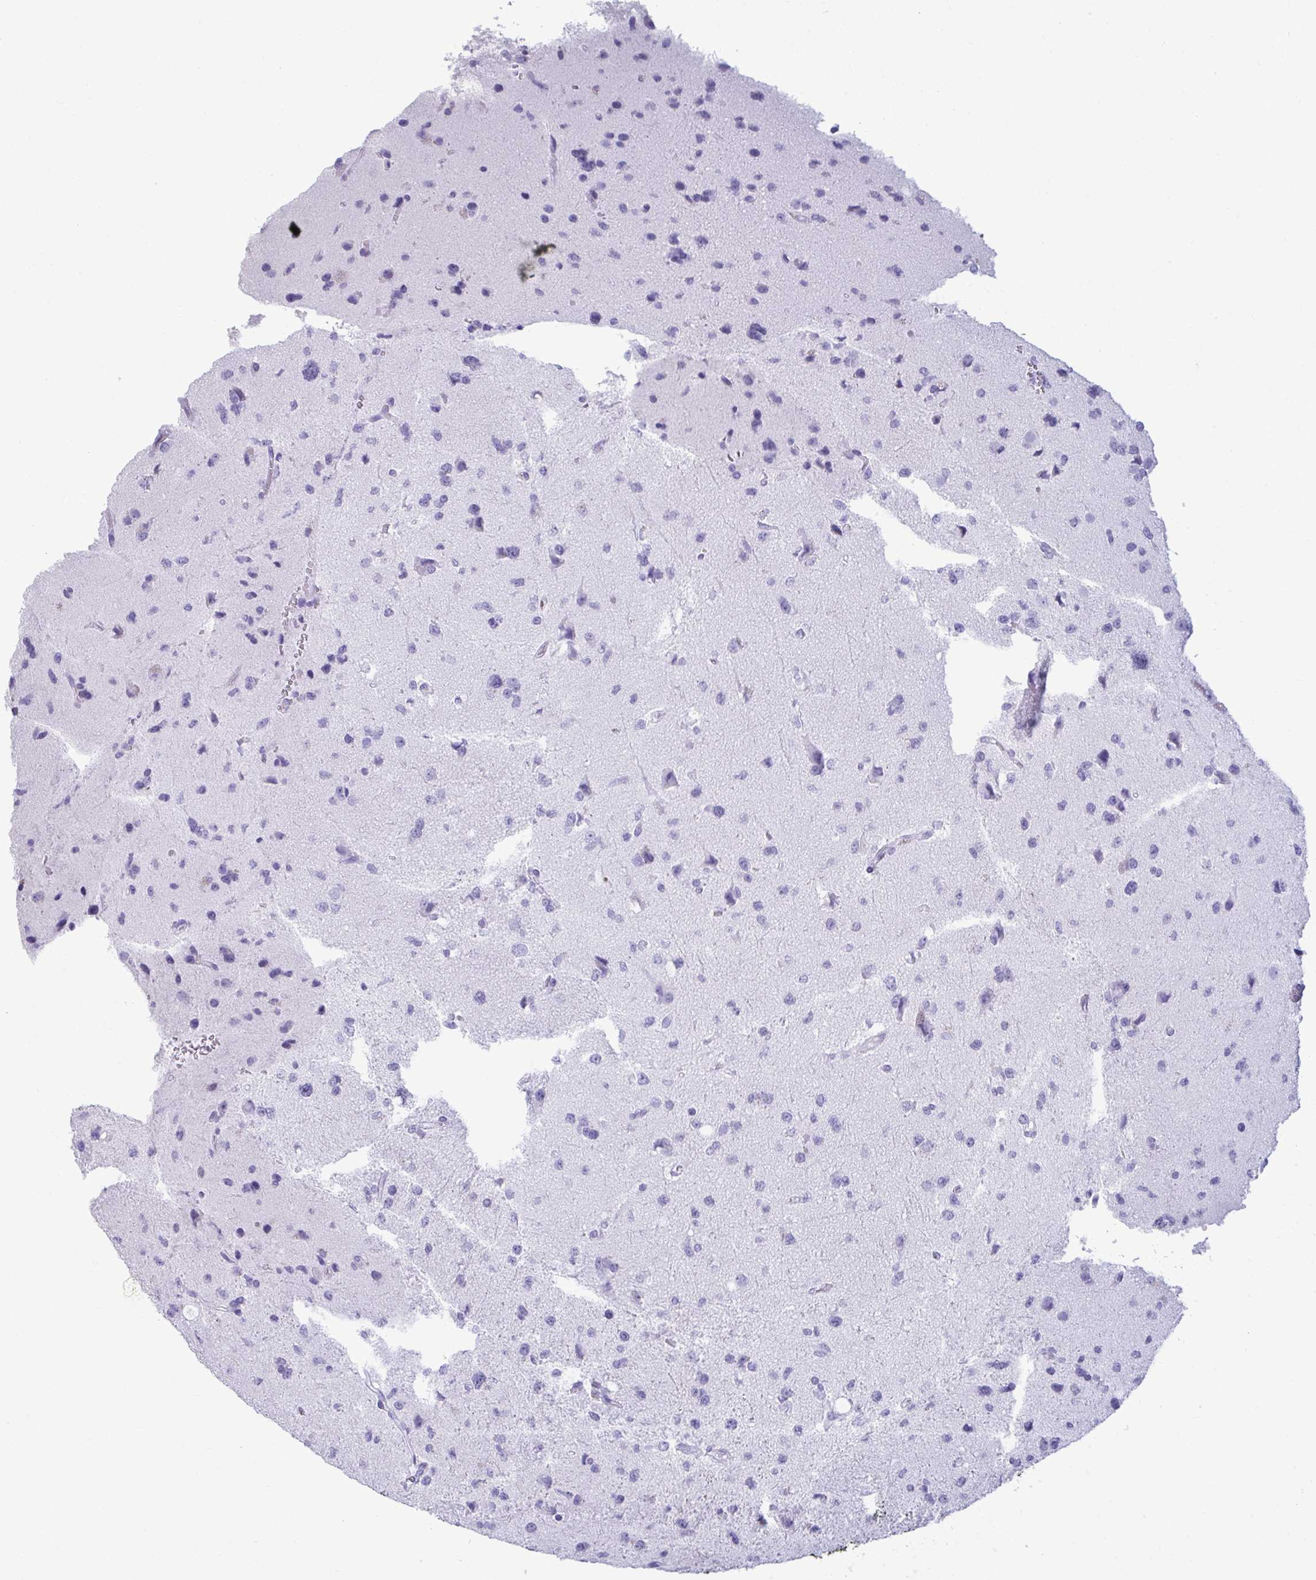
{"staining": {"intensity": "negative", "quantity": "none", "location": "none"}, "tissue": "glioma", "cell_type": "Tumor cells", "image_type": "cancer", "snomed": [{"axis": "morphology", "description": "Glioma, malignant, Low grade"}, {"axis": "topography", "description": "Brain"}], "caption": "Immunohistochemistry (IHC) histopathology image of neoplastic tissue: human glioma stained with DAB shows no significant protein expression in tumor cells.", "gene": "ANKRD60", "patient": {"sex": "female", "age": 55}}